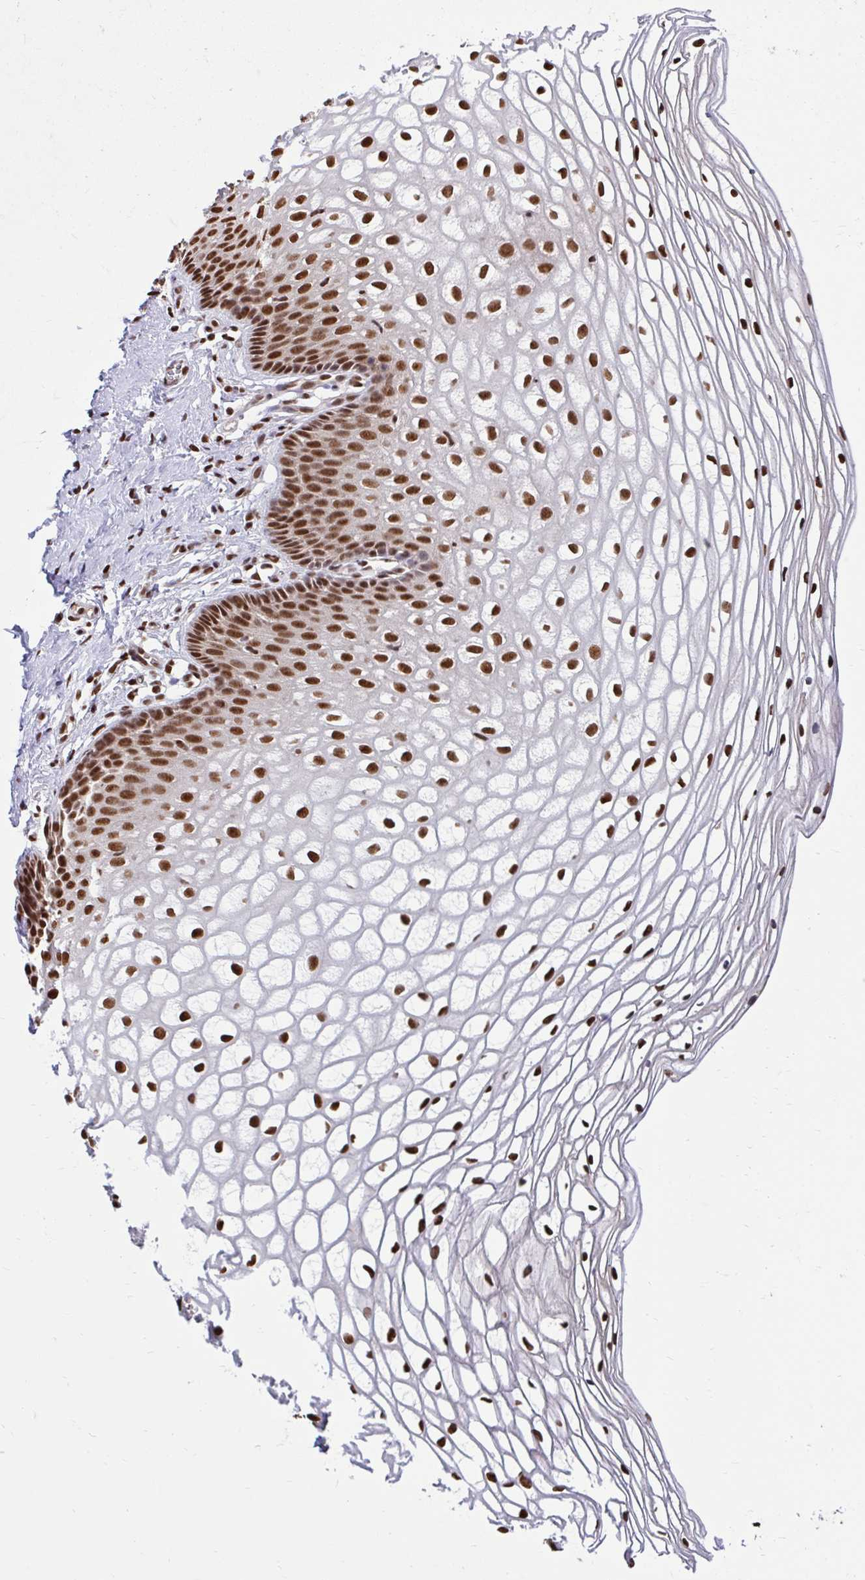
{"staining": {"intensity": "strong", "quantity": ">75%", "location": "nuclear"}, "tissue": "cervix", "cell_type": "Glandular cells", "image_type": "normal", "snomed": [{"axis": "morphology", "description": "Normal tissue, NOS"}, {"axis": "topography", "description": "Cervix"}], "caption": "Immunohistochemistry (DAB (3,3'-diaminobenzidine)) staining of normal cervix reveals strong nuclear protein positivity in about >75% of glandular cells. (Stains: DAB in brown, nuclei in blue, Microscopy: brightfield microscopy at high magnification).", "gene": "ABCA9", "patient": {"sex": "female", "age": 36}}